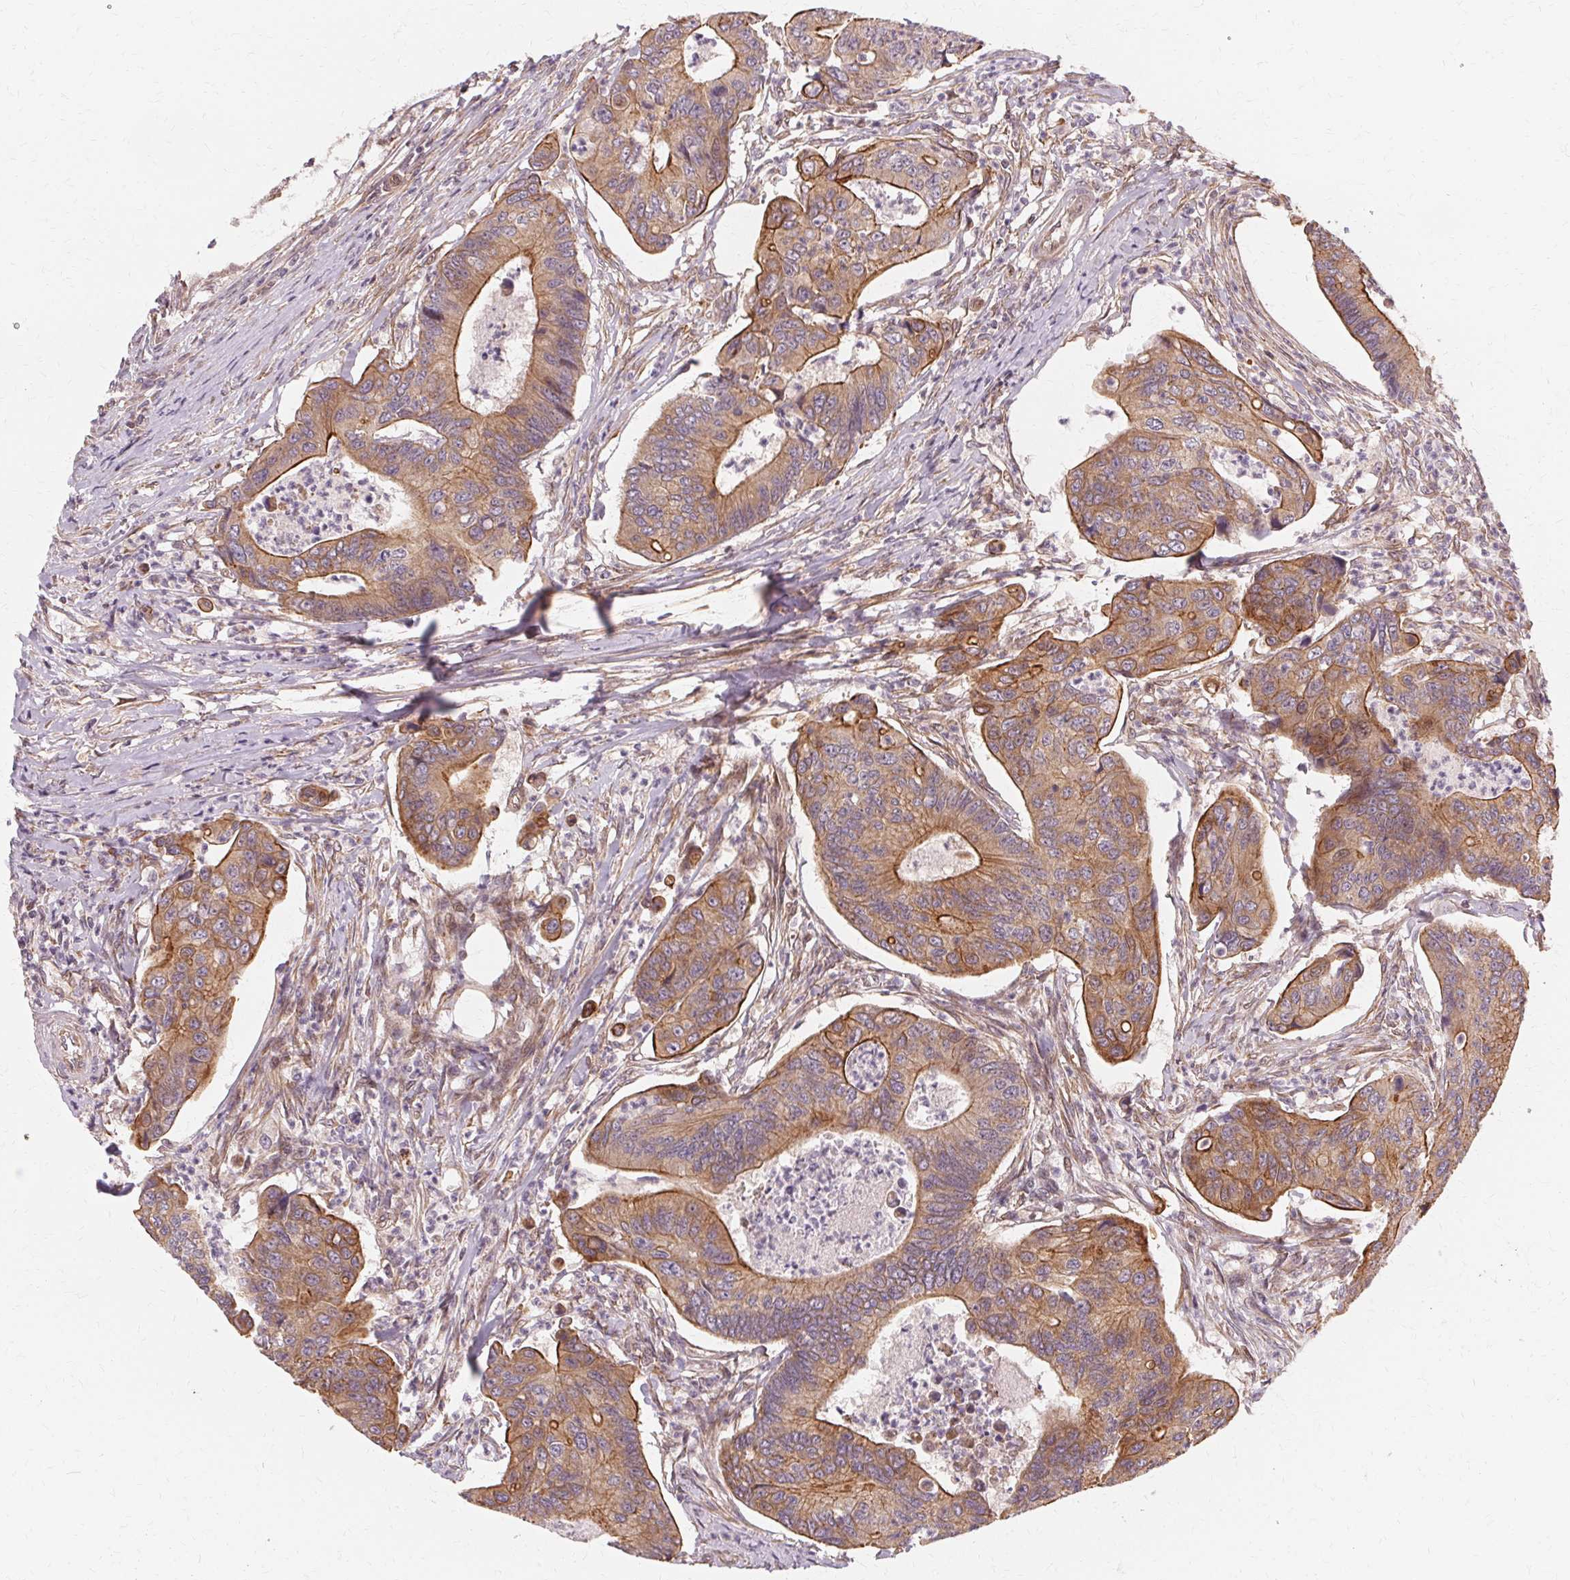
{"staining": {"intensity": "moderate", "quantity": ">75%", "location": "cytoplasmic/membranous"}, "tissue": "colorectal cancer", "cell_type": "Tumor cells", "image_type": "cancer", "snomed": [{"axis": "morphology", "description": "Adenocarcinoma, NOS"}, {"axis": "topography", "description": "Colon"}], "caption": "A high-resolution image shows immunohistochemistry staining of colorectal cancer (adenocarcinoma), which exhibits moderate cytoplasmic/membranous staining in about >75% of tumor cells. (IHC, brightfield microscopy, high magnification).", "gene": "USP8", "patient": {"sex": "female", "age": 67}}